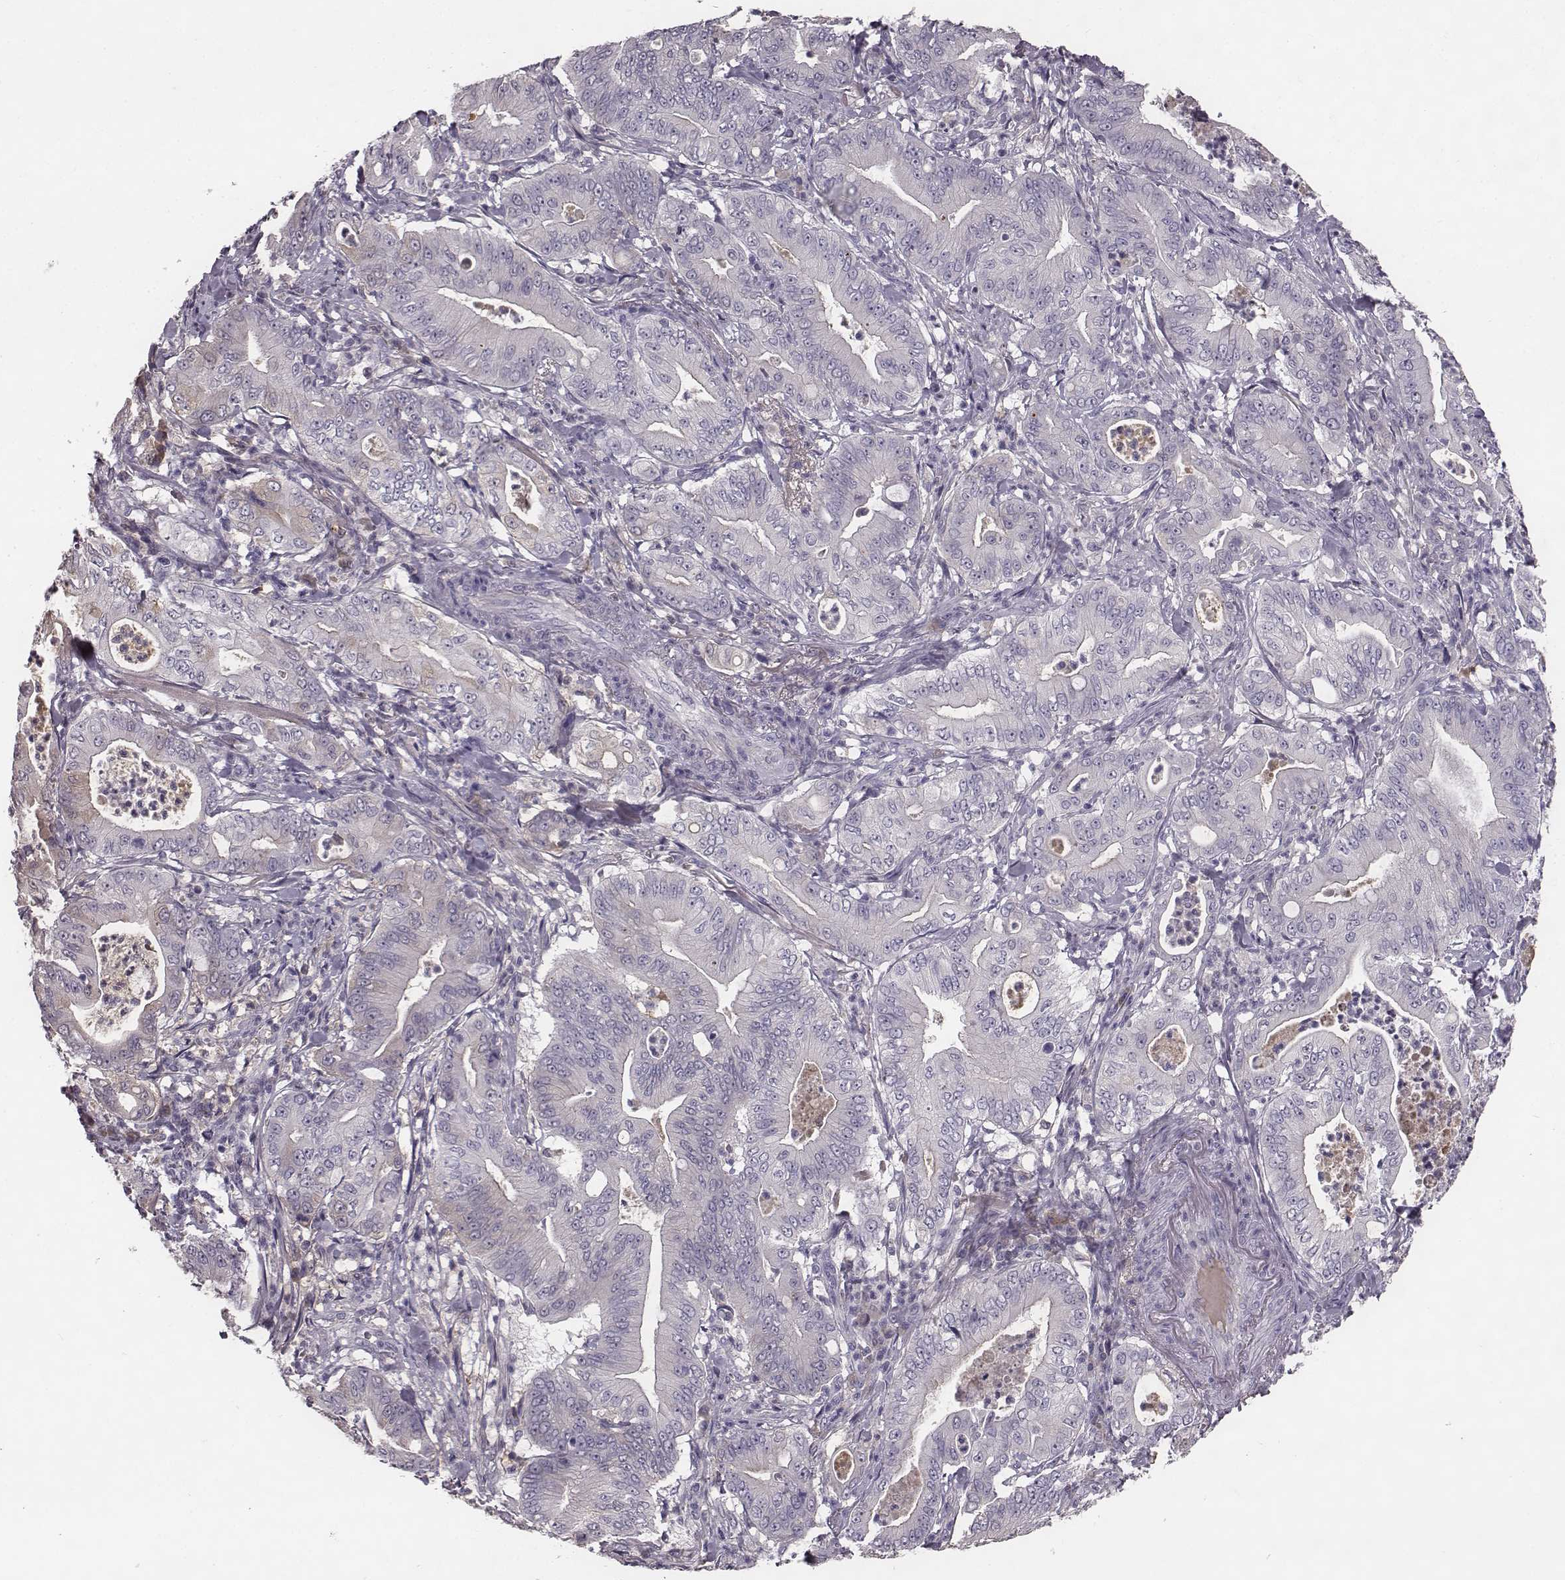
{"staining": {"intensity": "negative", "quantity": "none", "location": "none"}, "tissue": "pancreatic cancer", "cell_type": "Tumor cells", "image_type": "cancer", "snomed": [{"axis": "morphology", "description": "Adenocarcinoma, NOS"}, {"axis": "topography", "description": "Pancreas"}], "caption": "The photomicrograph exhibits no staining of tumor cells in pancreatic cancer (adenocarcinoma). Nuclei are stained in blue.", "gene": "YJEFN3", "patient": {"sex": "male", "age": 71}}